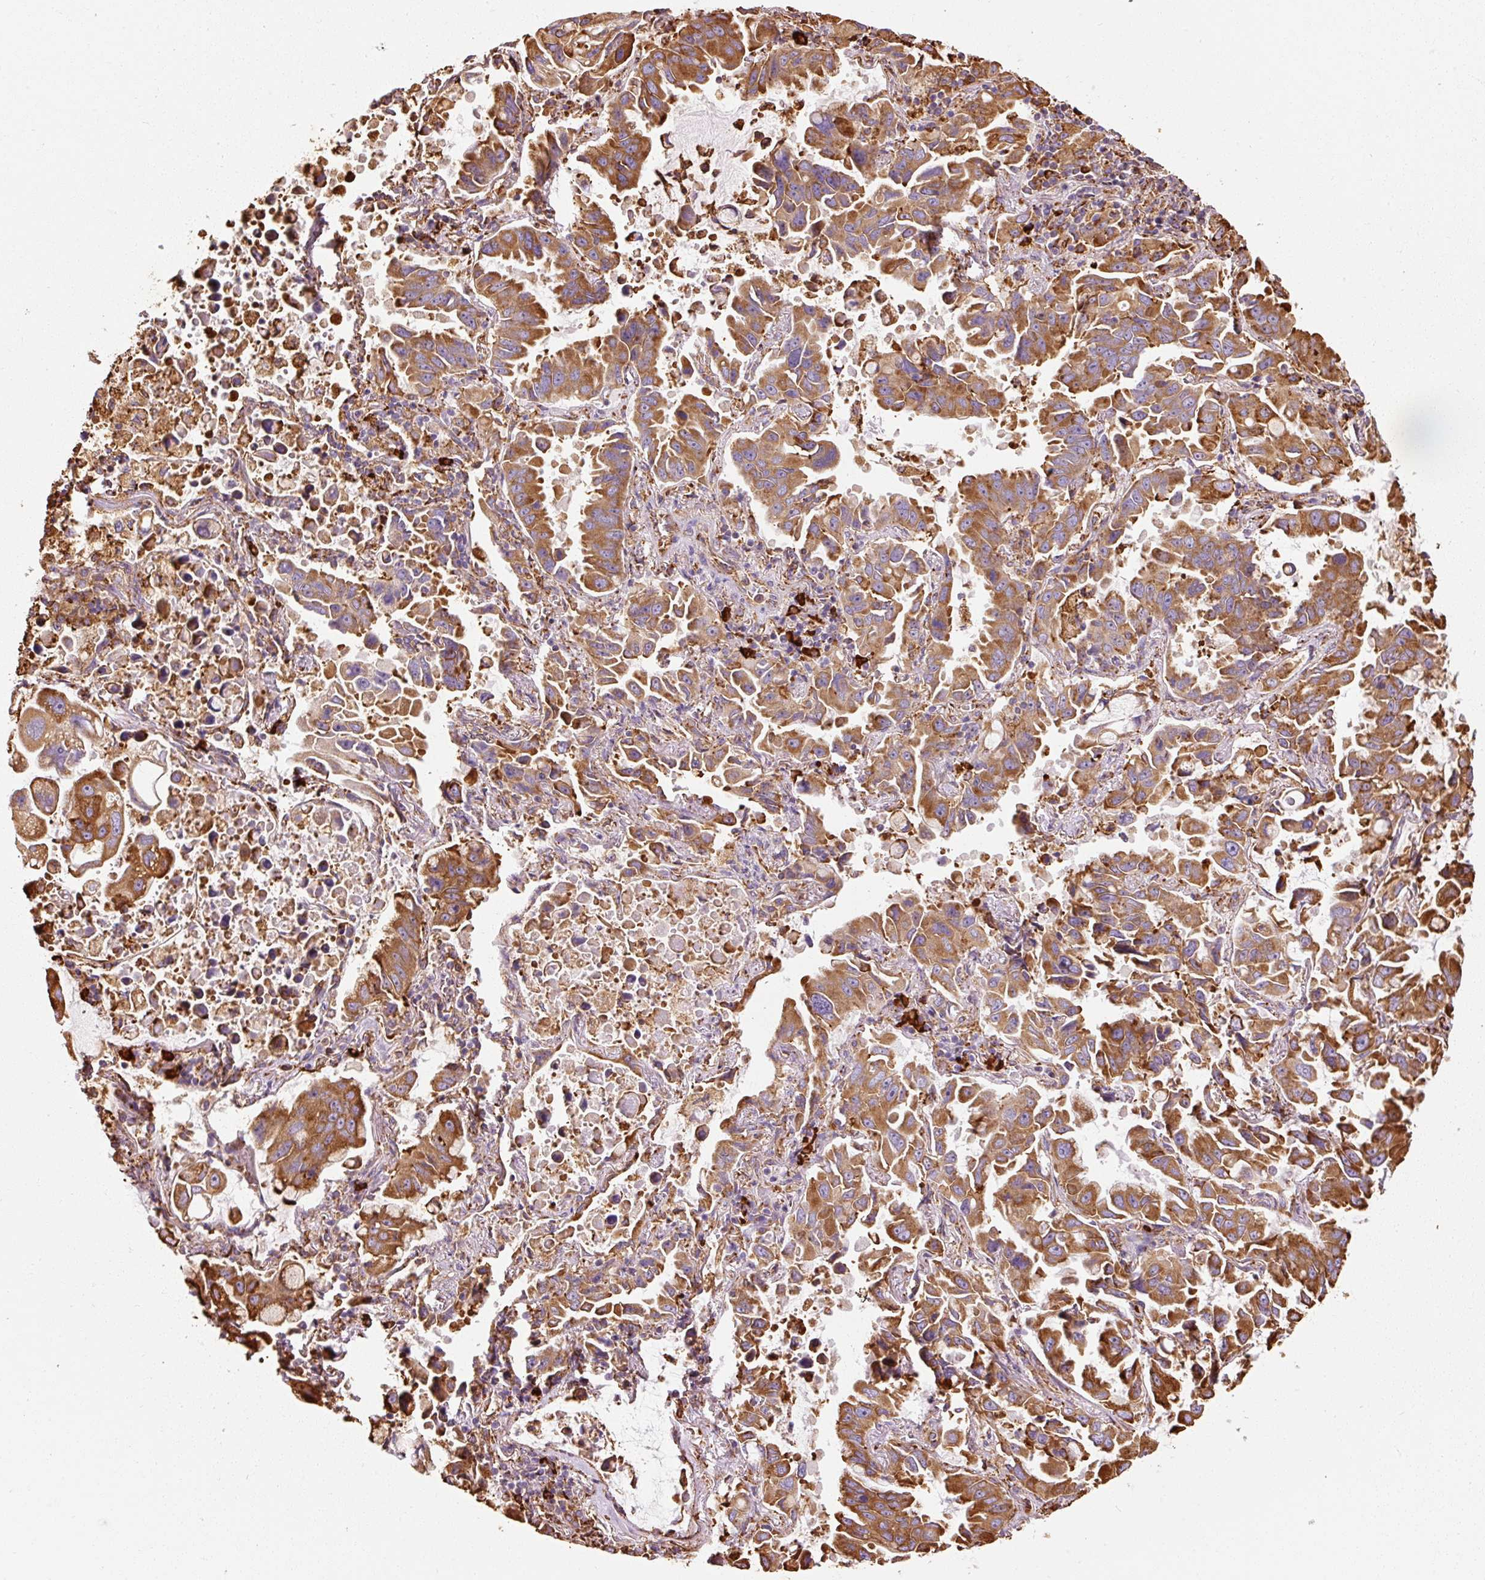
{"staining": {"intensity": "moderate", "quantity": ">75%", "location": "cytoplasmic/membranous"}, "tissue": "lung cancer", "cell_type": "Tumor cells", "image_type": "cancer", "snomed": [{"axis": "morphology", "description": "Adenocarcinoma, NOS"}, {"axis": "topography", "description": "Lung"}], "caption": "DAB immunohistochemical staining of human lung adenocarcinoma demonstrates moderate cytoplasmic/membranous protein staining in approximately >75% of tumor cells.", "gene": "KLC1", "patient": {"sex": "male", "age": 64}}